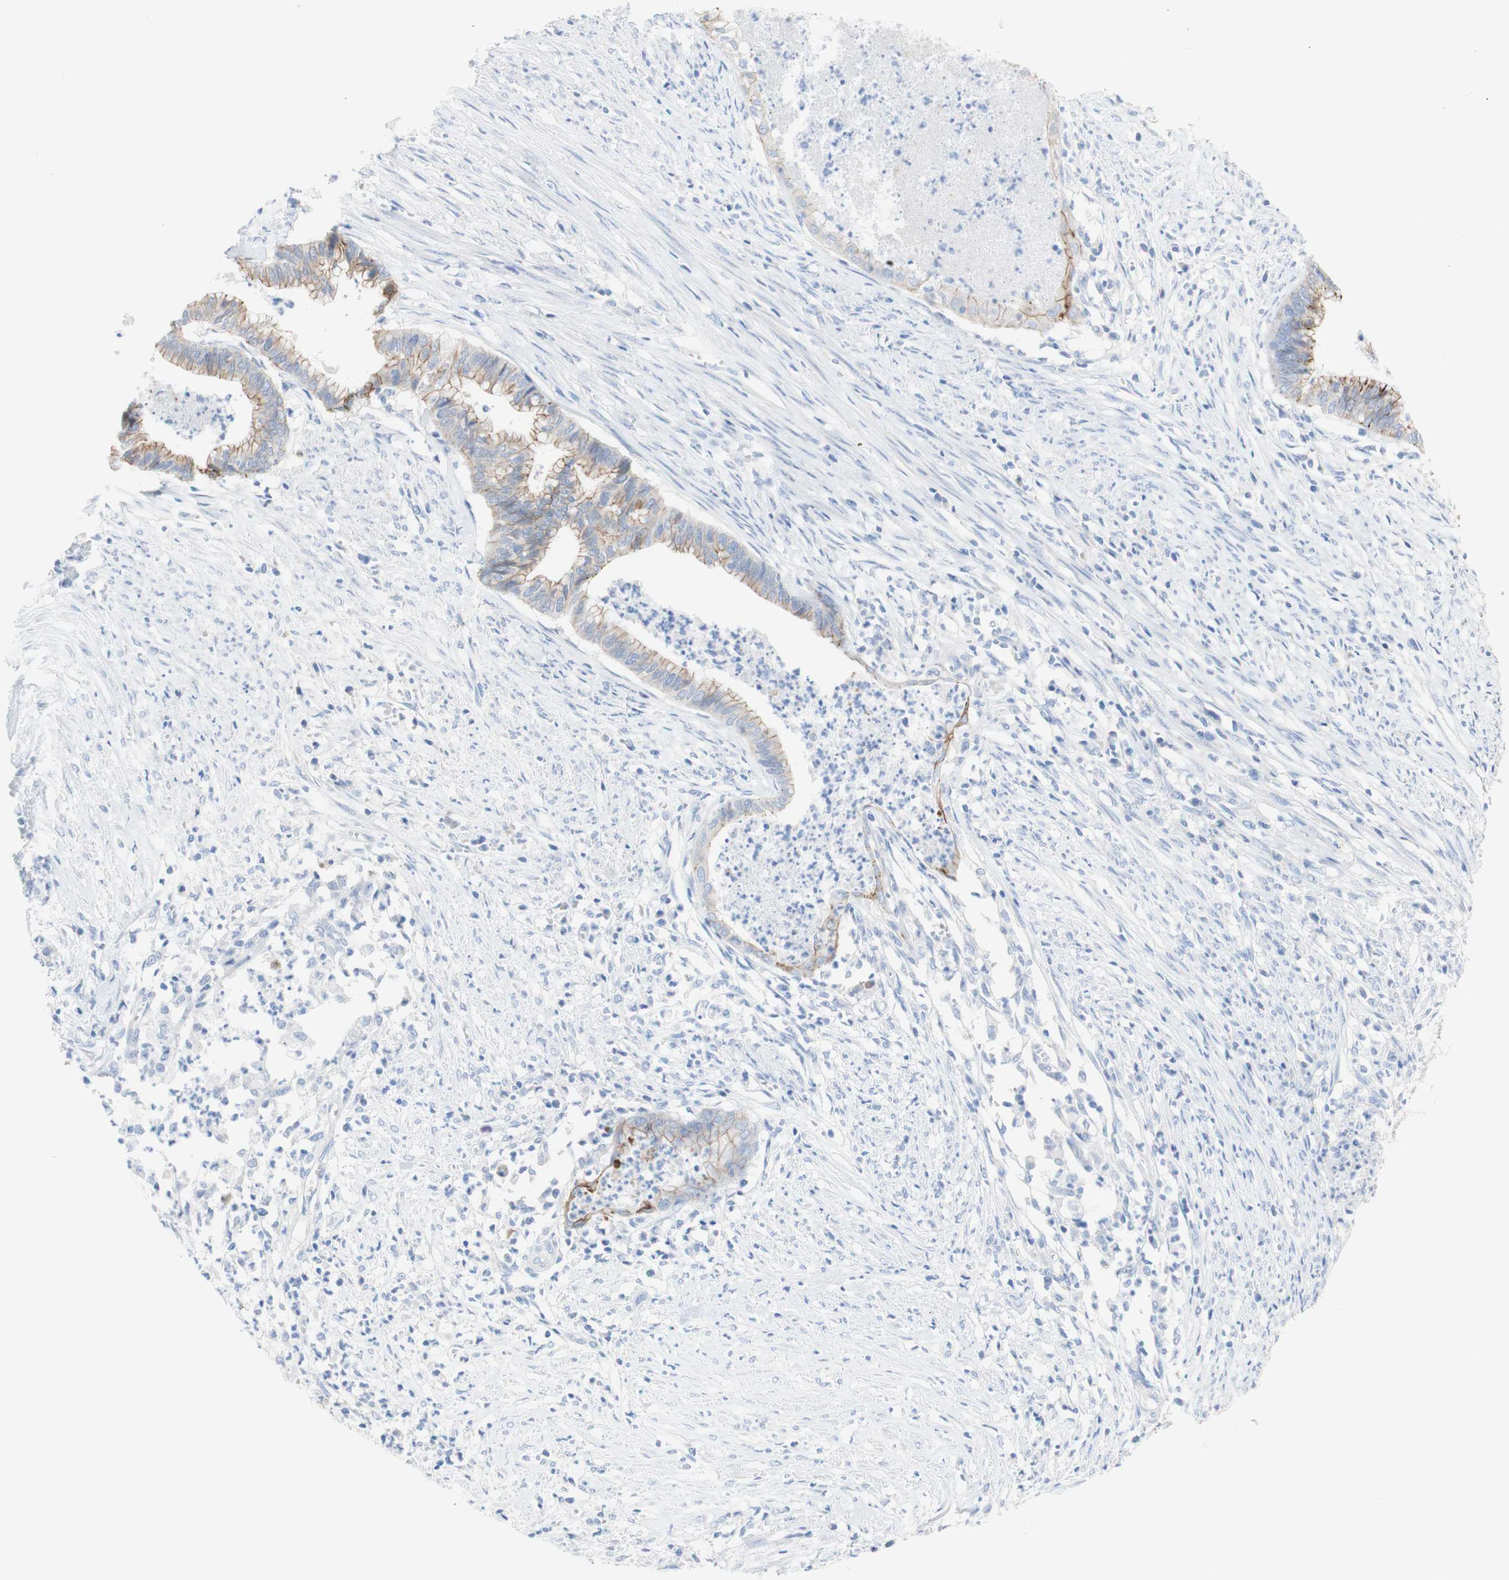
{"staining": {"intensity": "moderate", "quantity": ">75%", "location": "cytoplasmic/membranous"}, "tissue": "endometrial cancer", "cell_type": "Tumor cells", "image_type": "cancer", "snomed": [{"axis": "morphology", "description": "Necrosis, NOS"}, {"axis": "morphology", "description": "Adenocarcinoma, NOS"}, {"axis": "topography", "description": "Endometrium"}], "caption": "Immunohistochemistry (IHC) (DAB) staining of endometrial cancer demonstrates moderate cytoplasmic/membranous protein positivity in about >75% of tumor cells.", "gene": "DSC2", "patient": {"sex": "female", "age": 79}}